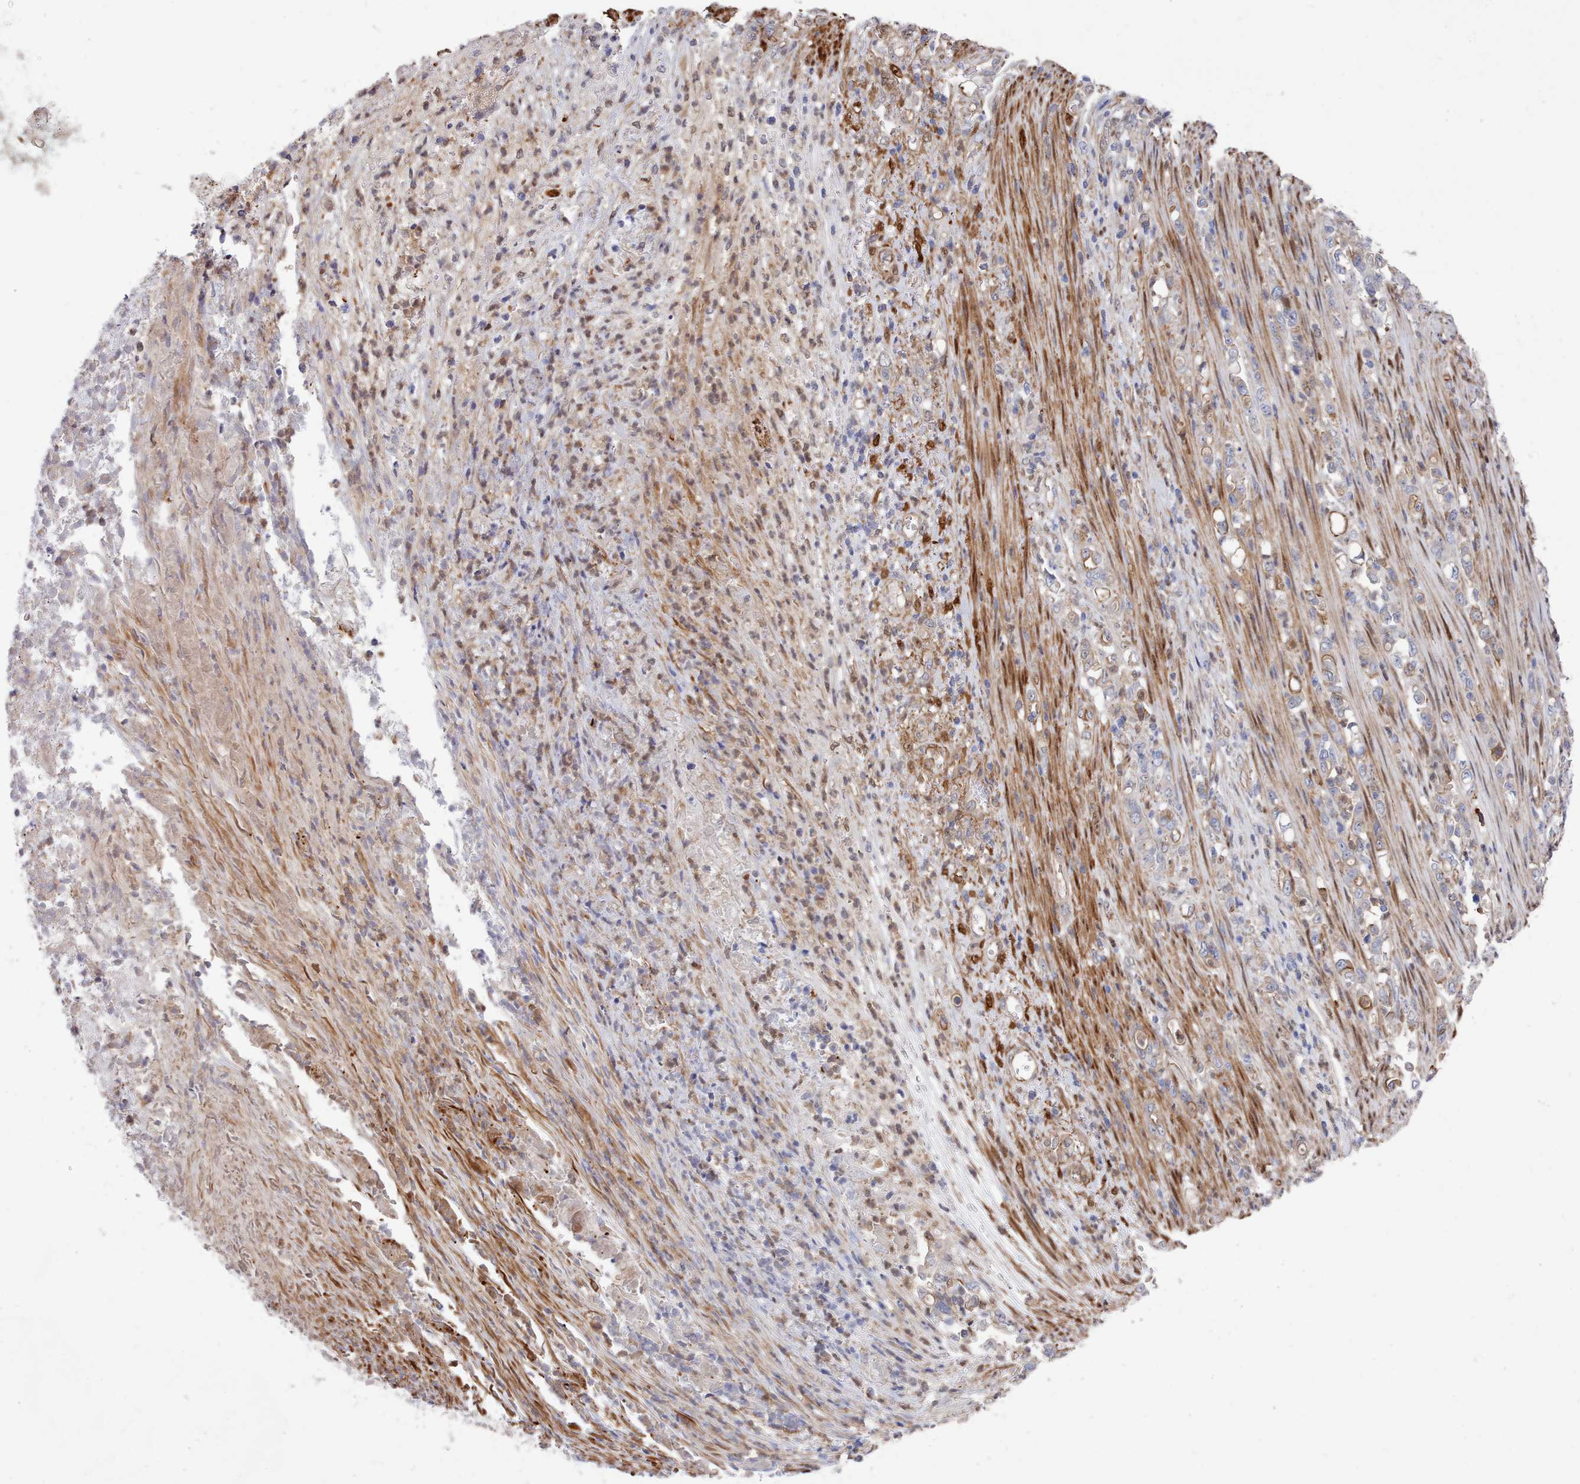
{"staining": {"intensity": "weak", "quantity": "<25%", "location": "cytoplasmic/membranous"}, "tissue": "stomach cancer", "cell_type": "Tumor cells", "image_type": "cancer", "snomed": [{"axis": "morphology", "description": "Normal tissue, NOS"}, {"axis": "morphology", "description": "Adenocarcinoma, NOS"}, {"axis": "topography", "description": "Stomach"}], "caption": "The image displays no significant staining in tumor cells of stomach cancer.", "gene": "G6PC1", "patient": {"sex": "female", "age": 79}}